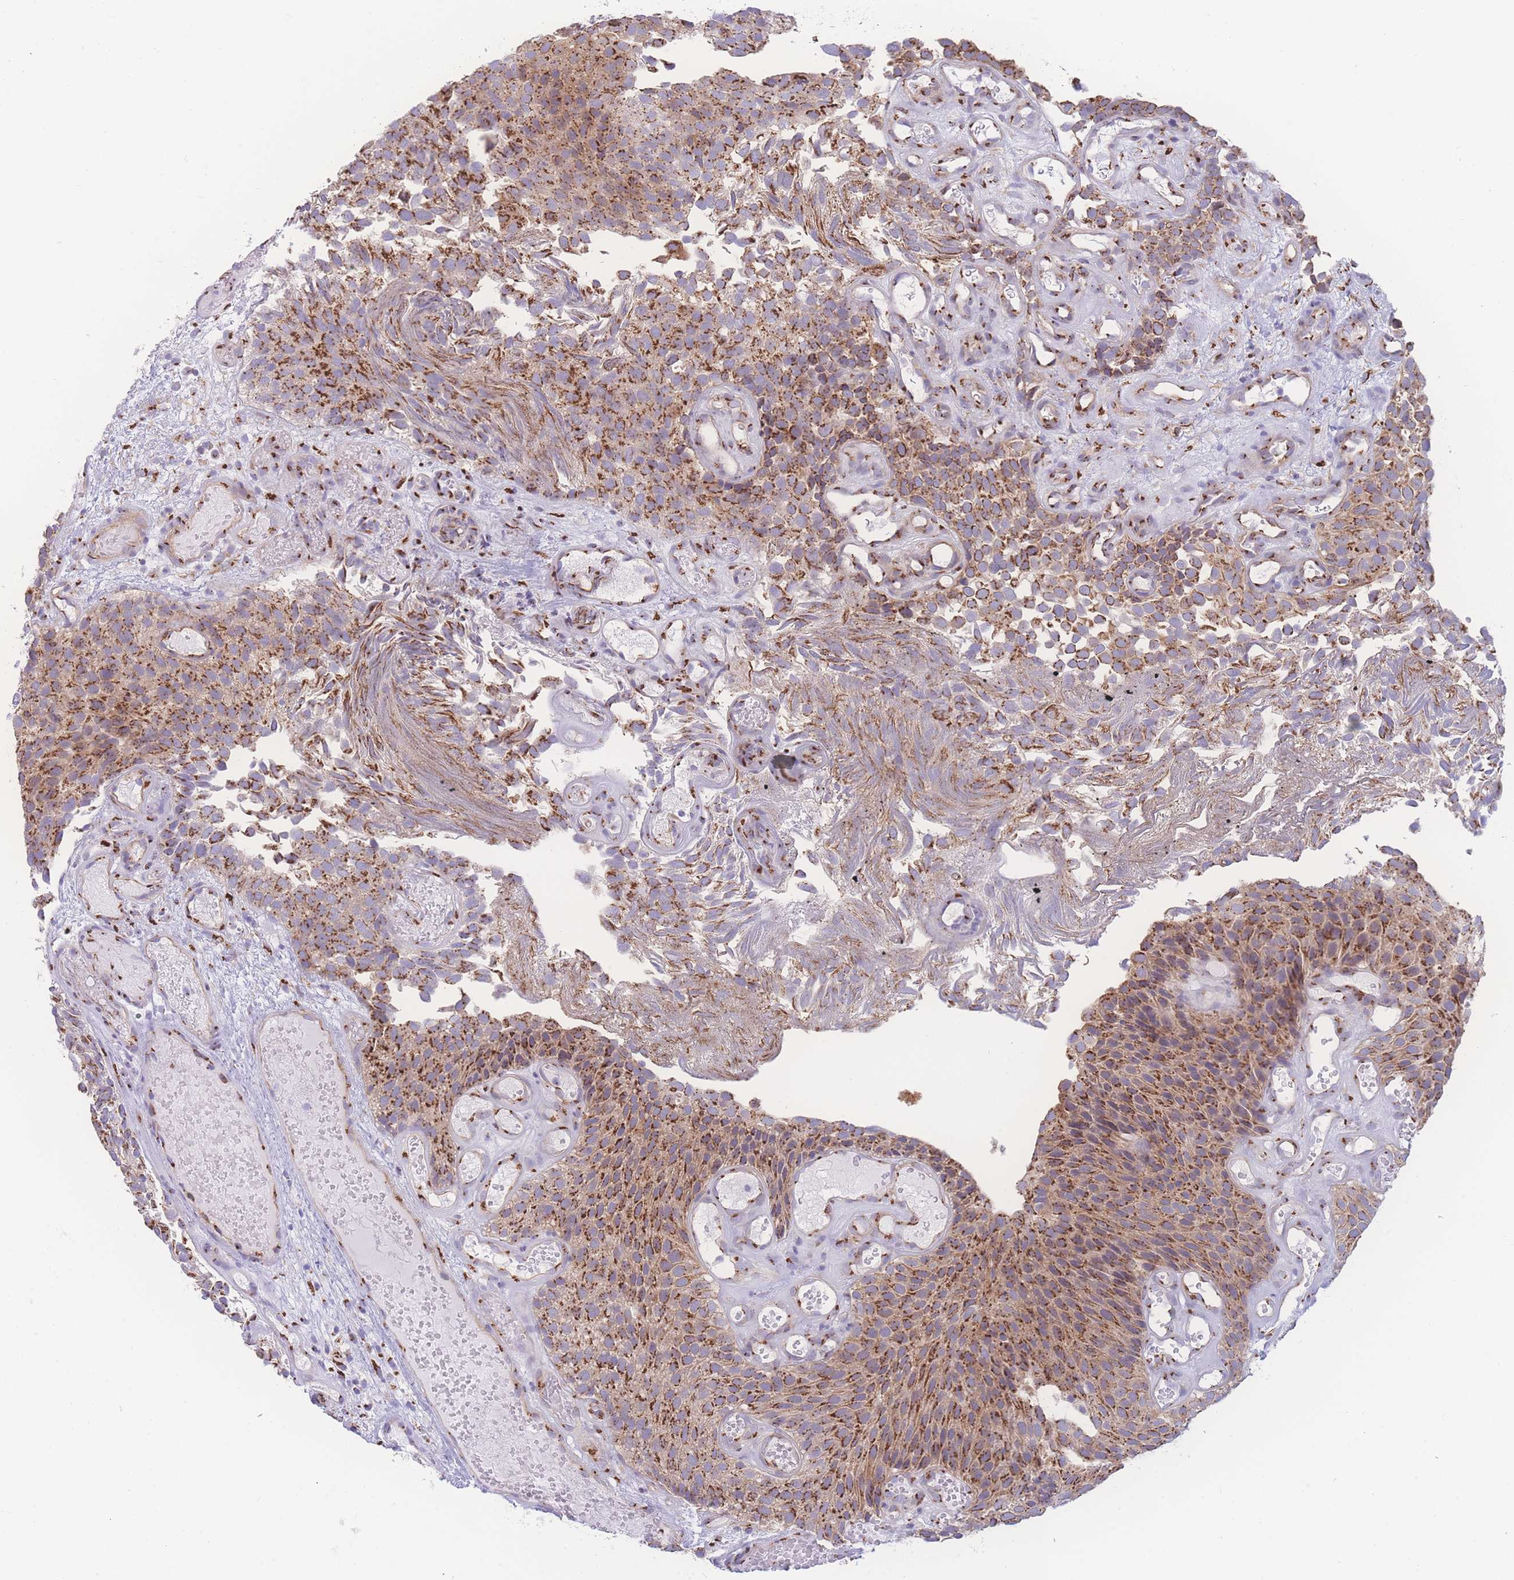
{"staining": {"intensity": "strong", "quantity": ">75%", "location": "cytoplasmic/membranous"}, "tissue": "urothelial cancer", "cell_type": "Tumor cells", "image_type": "cancer", "snomed": [{"axis": "morphology", "description": "Urothelial carcinoma, Low grade"}, {"axis": "topography", "description": "Urinary bladder"}], "caption": "About >75% of tumor cells in urothelial cancer reveal strong cytoplasmic/membranous protein expression as visualized by brown immunohistochemical staining.", "gene": "GOLM2", "patient": {"sex": "male", "age": 89}}